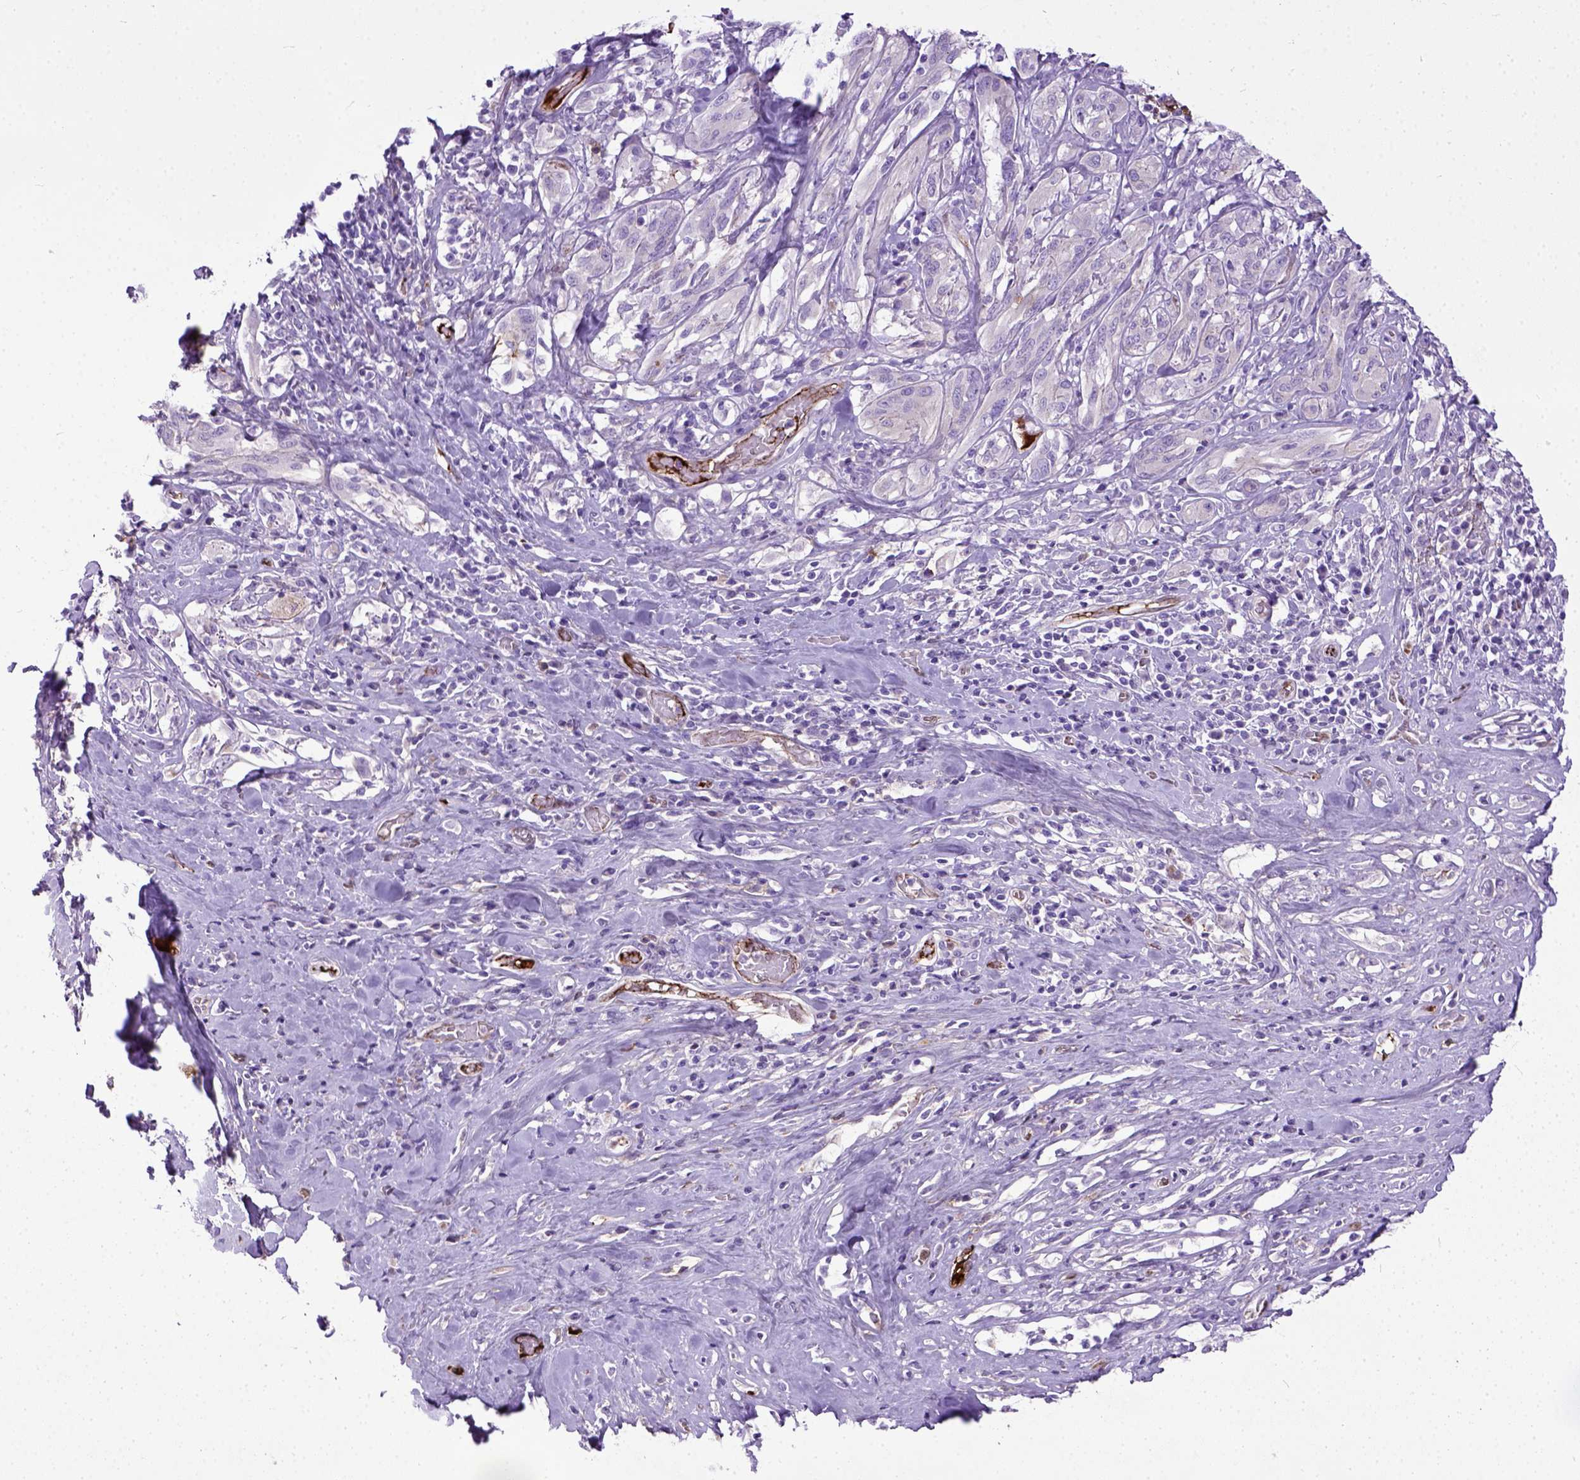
{"staining": {"intensity": "negative", "quantity": "none", "location": "none"}, "tissue": "melanoma", "cell_type": "Tumor cells", "image_type": "cancer", "snomed": [{"axis": "morphology", "description": "Malignant melanoma, NOS"}, {"axis": "topography", "description": "Skin"}], "caption": "There is no significant expression in tumor cells of malignant melanoma. (DAB IHC, high magnification).", "gene": "ADAMTS8", "patient": {"sex": "female", "age": 91}}